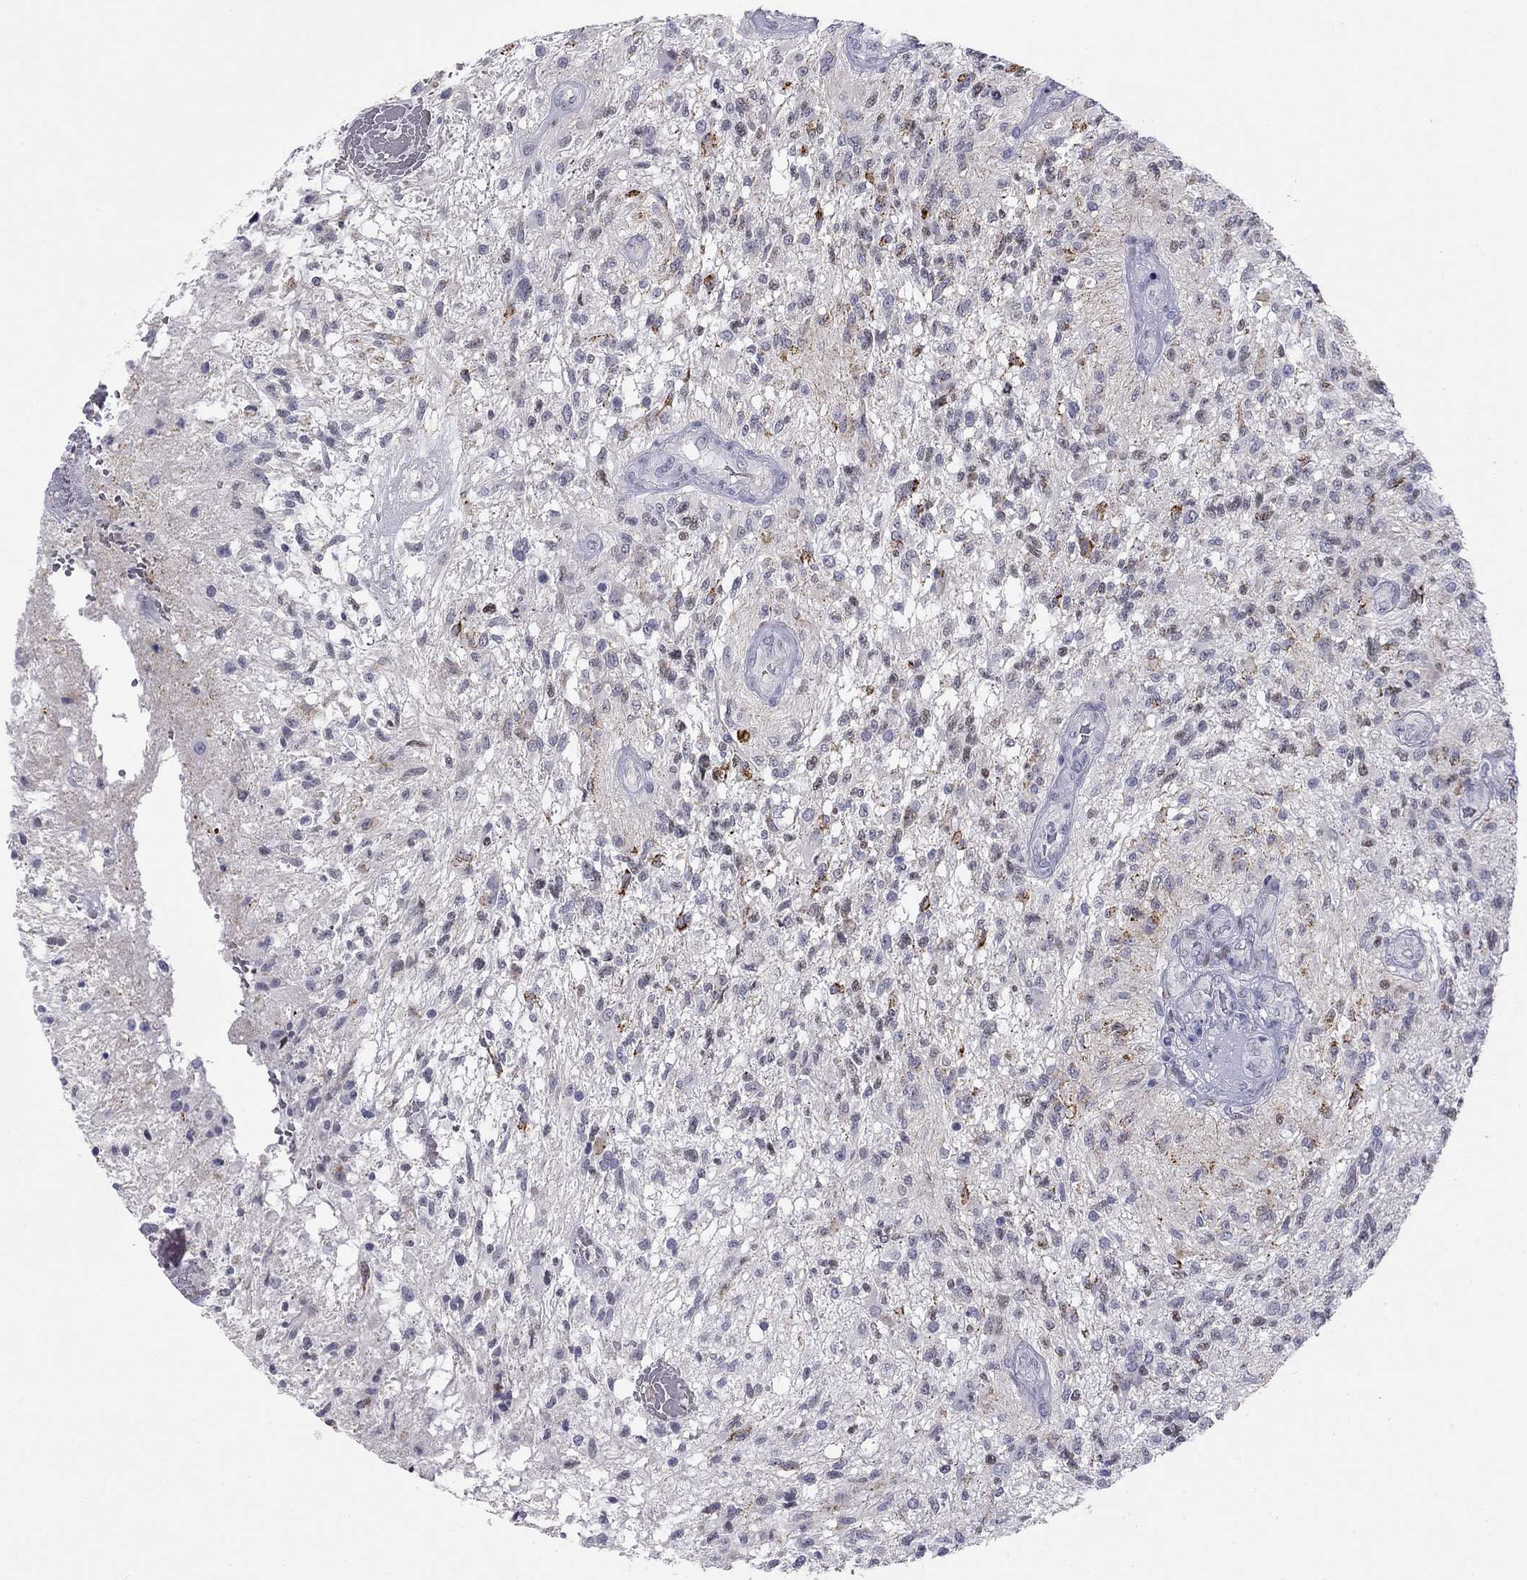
{"staining": {"intensity": "negative", "quantity": "none", "location": "none"}, "tissue": "glioma", "cell_type": "Tumor cells", "image_type": "cancer", "snomed": [{"axis": "morphology", "description": "Glioma, malignant, High grade"}, {"axis": "topography", "description": "Brain"}], "caption": "Protein analysis of glioma exhibits no significant staining in tumor cells. (IHC, brightfield microscopy, high magnification).", "gene": "TFAP2B", "patient": {"sex": "male", "age": 56}}